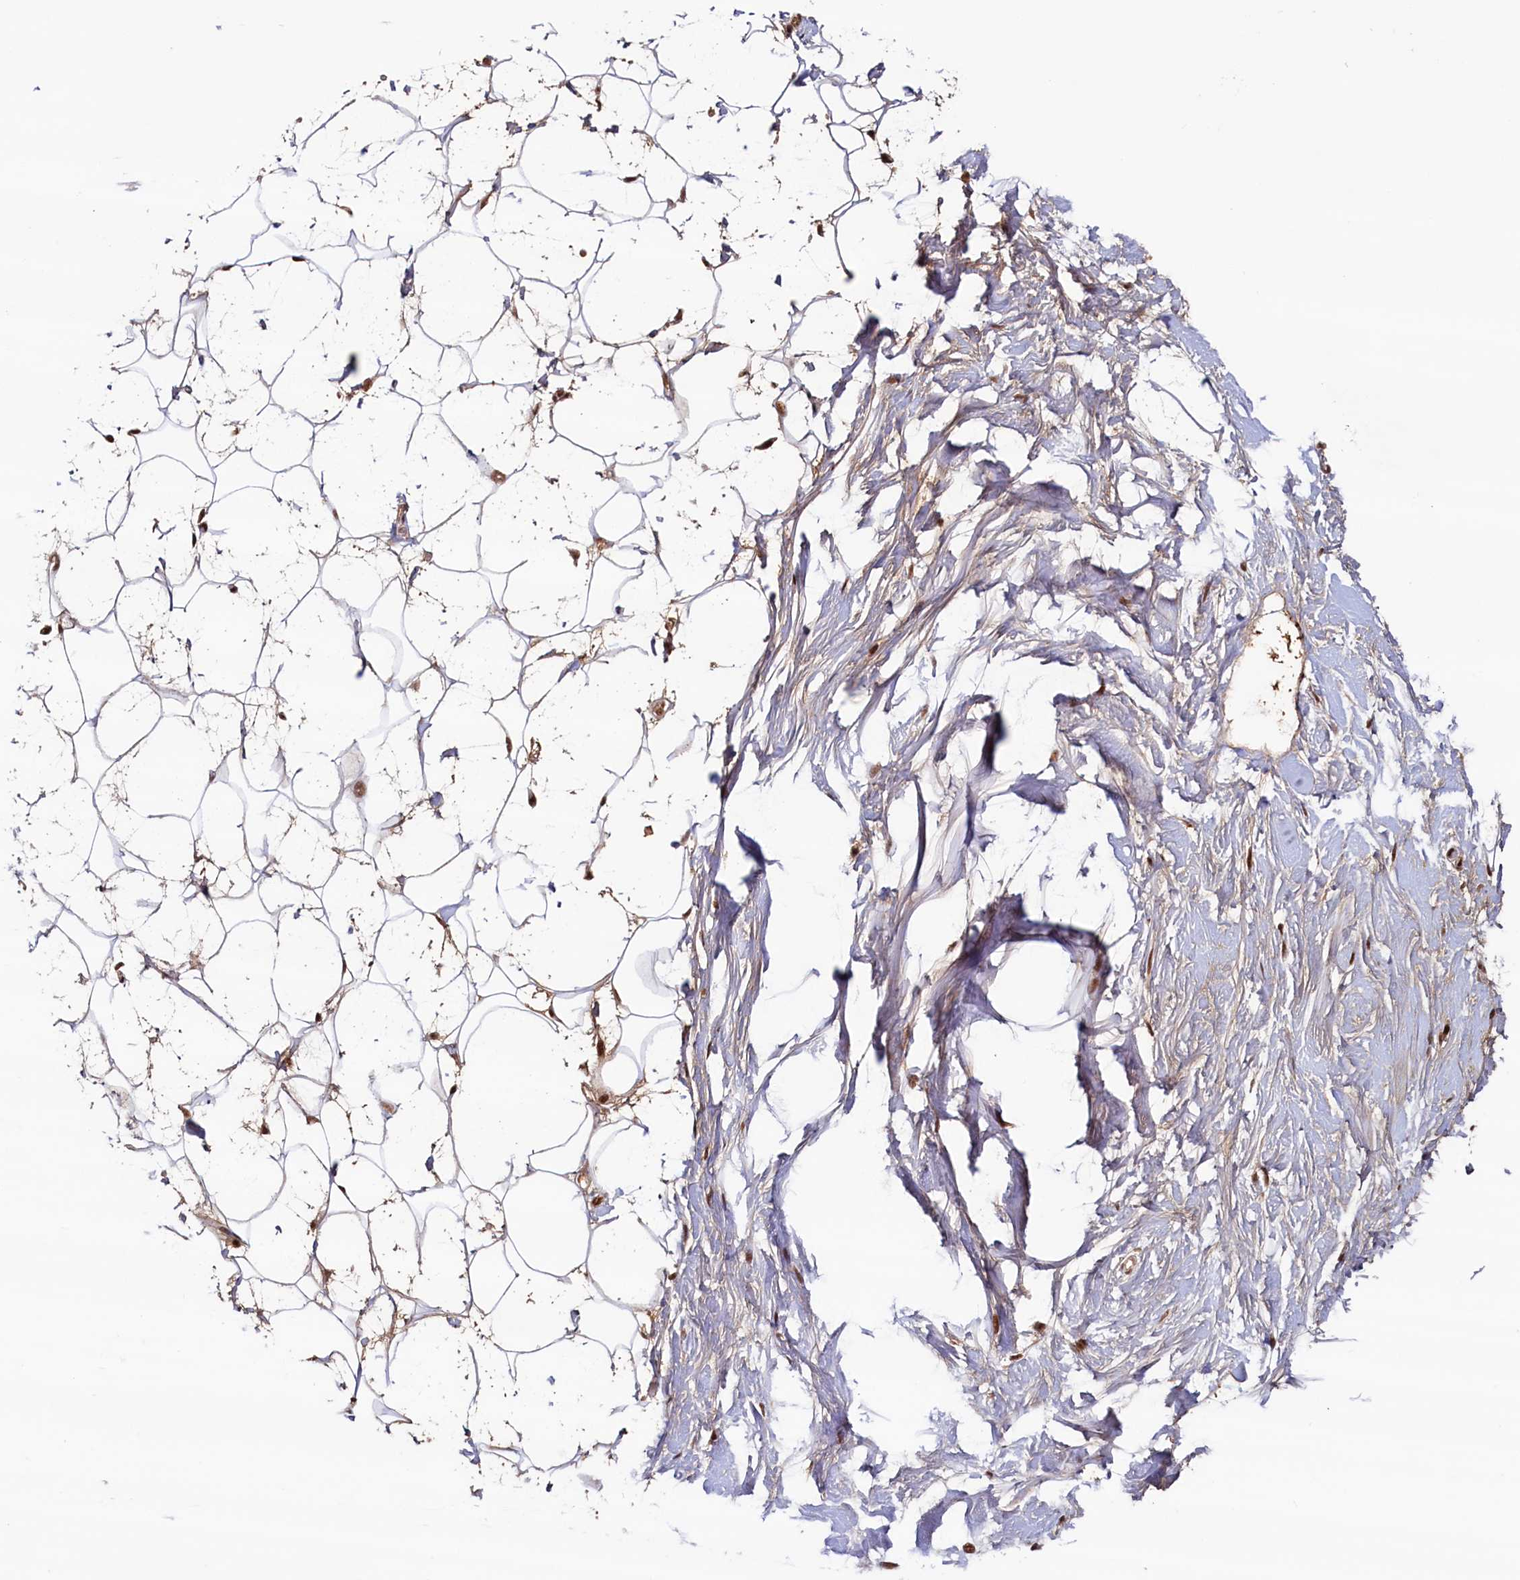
{"staining": {"intensity": "moderate", "quantity": ">75%", "location": "nuclear"}, "tissue": "adipose tissue", "cell_type": "Adipocytes", "image_type": "normal", "snomed": [{"axis": "morphology", "description": "Normal tissue, NOS"}, {"axis": "topography", "description": "Breast"}], "caption": "Protein expression analysis of unremarkable adipose tissue shows moderate nuclear positivity in approximately >75% of adipocytes. Immunohistochemistry stains the protein in brown and the nuclei are stained blue.", "gene": "ZC3H18", "patient": {"sex": "female", "age": 26}}